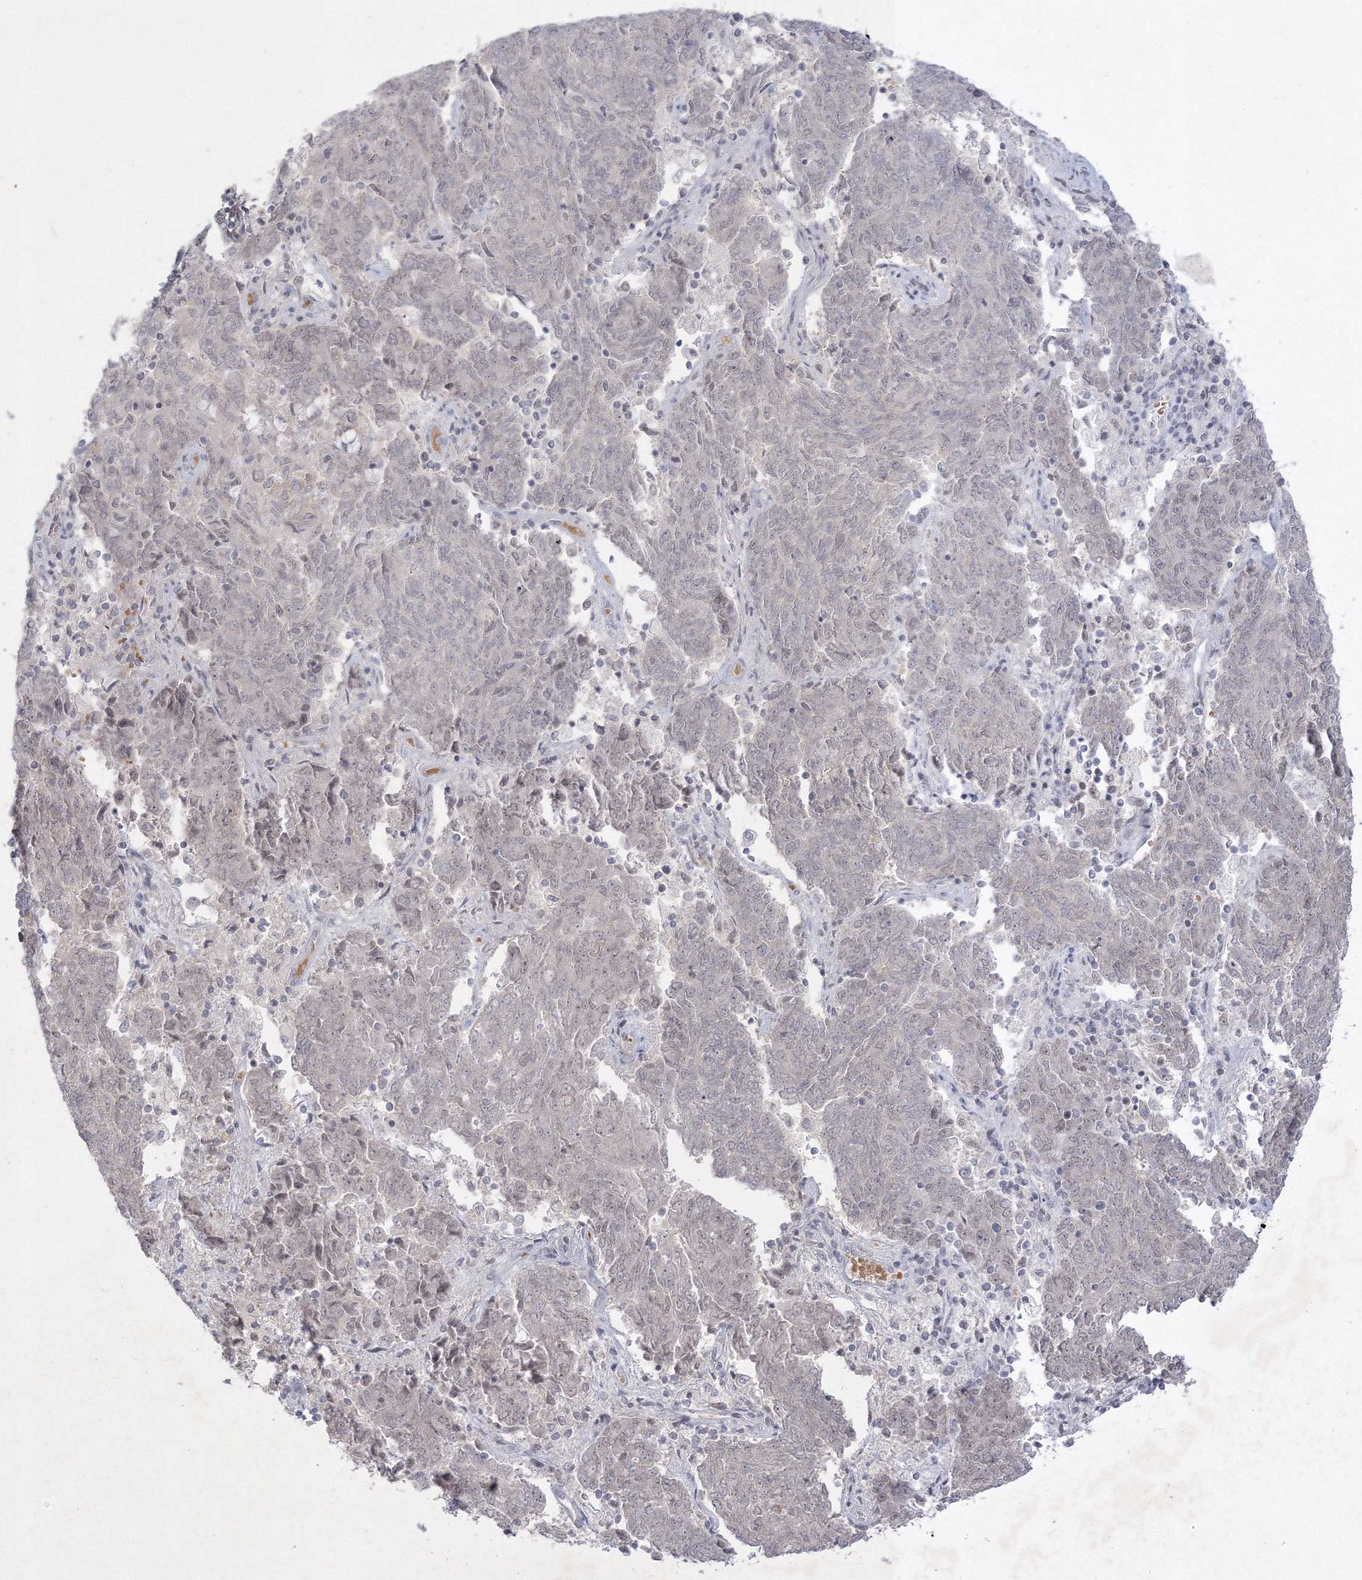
{"staining": {"intensity": "negative", "quantity": "none", "location": "none"}, "tissue": "endometrial cancer", "cell_type": "Tumor cells", "image_type": "cancer", "snomed": [{"axis": "morphology", "description": "Adenocarcinoma, NOS"}, {"axis": "topography", "description": "Endometrium"}], "caption": "Immunohistochemistry (IHC) image of neoplastic tissue: human endometrial cancer (adenocarcinoma) stained with DAB (3,3'-diaminobenzidine) shows no significant protein positivity in tumor cells. (Immunohistochemistry (IHC), brightfield microscopy, high magnification).", "gene": "NXPE3", "patient": {"sex": "female", "age": 80}}